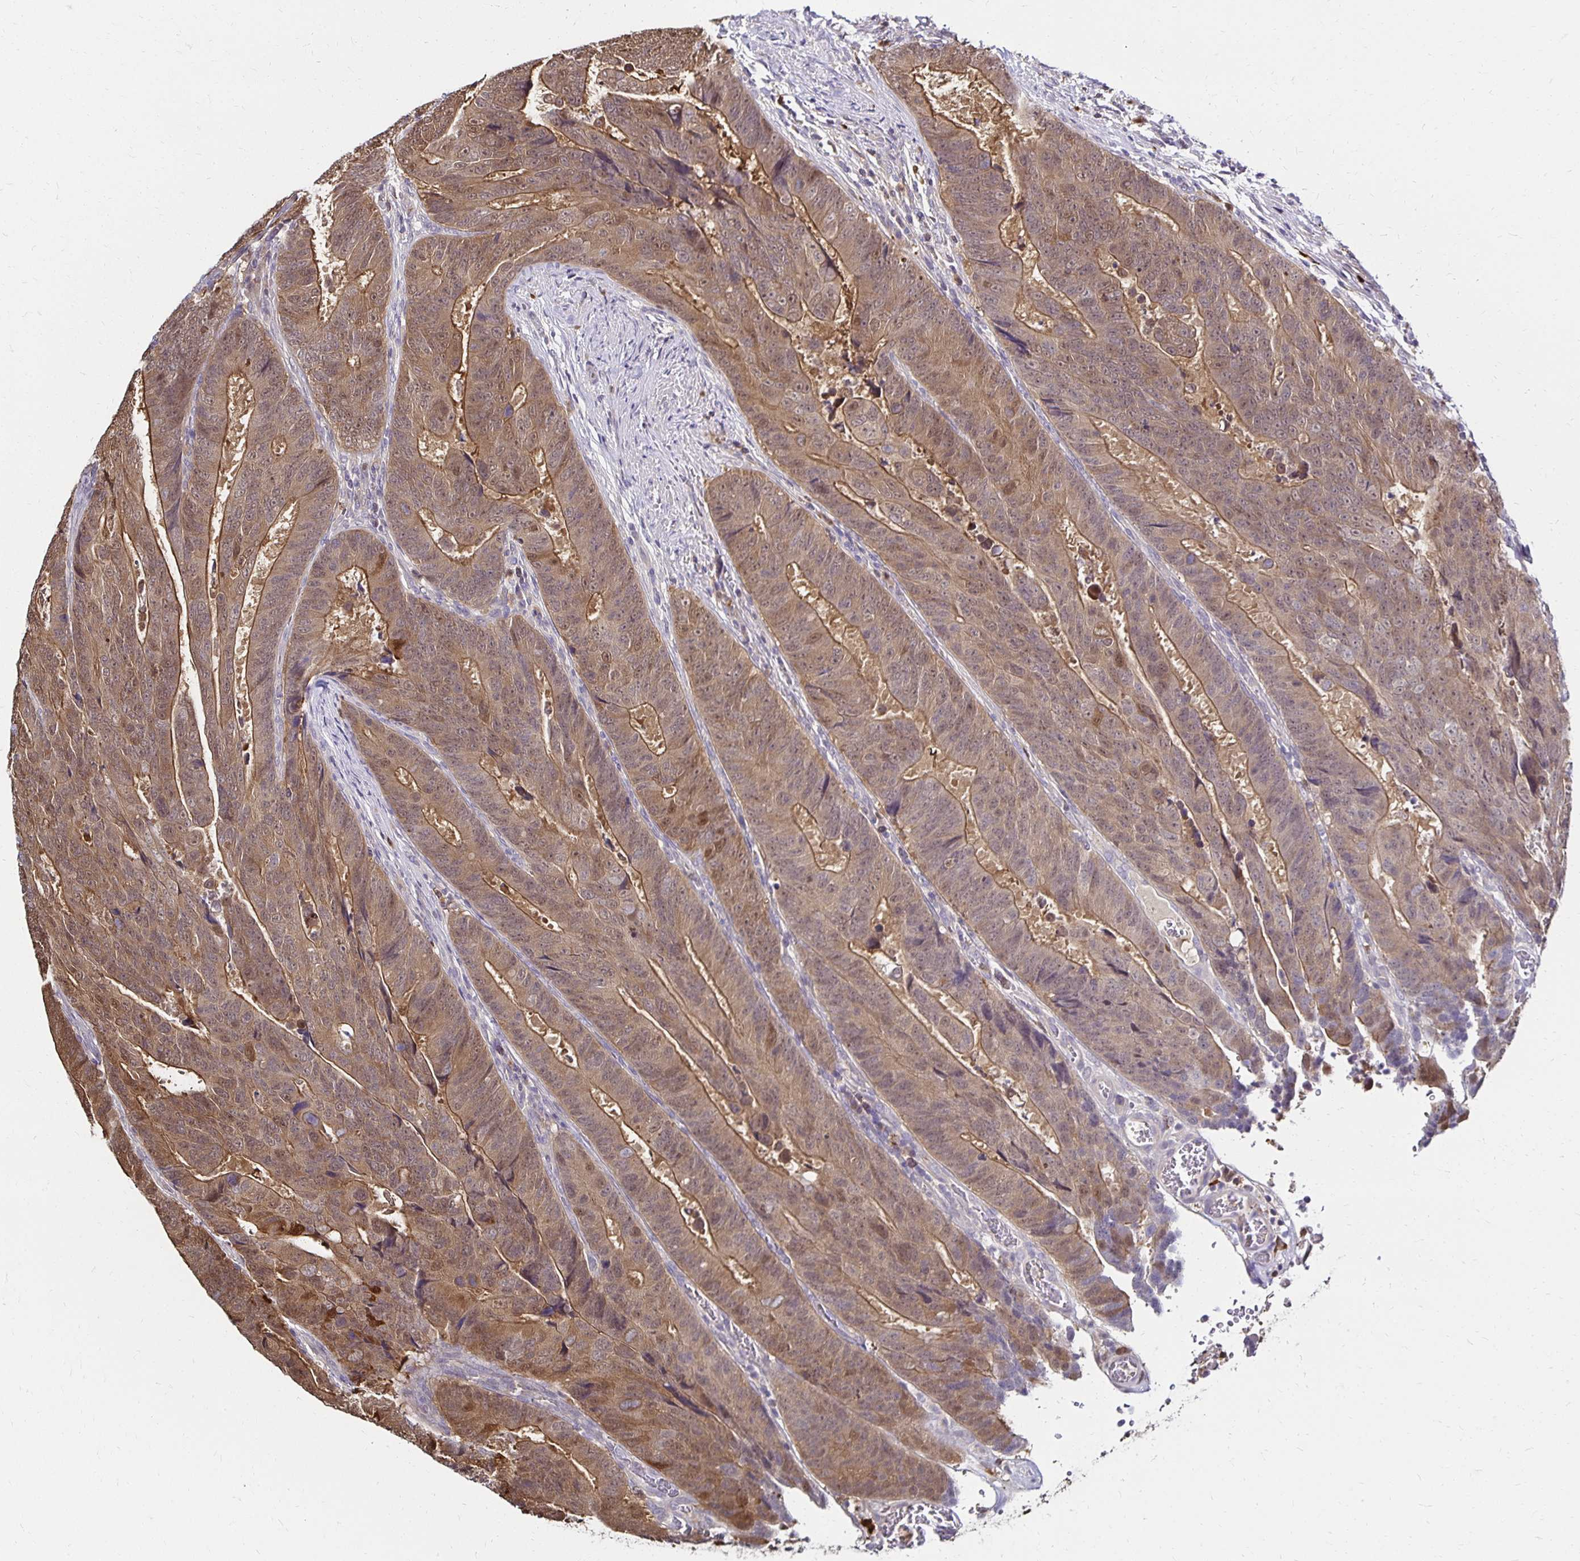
{"staining": {"intensity": "moderate", "quantity": ">75%", "location": "cytoplasmic/membranous,nuclear"}, "tissue": "colorectal cancer", "cell_type": "Tumor cells", "image_type": "cancer", "snomed": [{"axis": "morphology", "description": "Adenocarcinoma, NOS"}, {"axis": "topography", "description": "Colon"}], "caption": "Colorectal cancer was stained to show a protein in brown. There is medium levels of moderate cytoplasmic/membranous and nuclear expression in approximately >75% of tumor cells.", "gene": "TXN", "patient": {"sex": "female", "age": 48}}